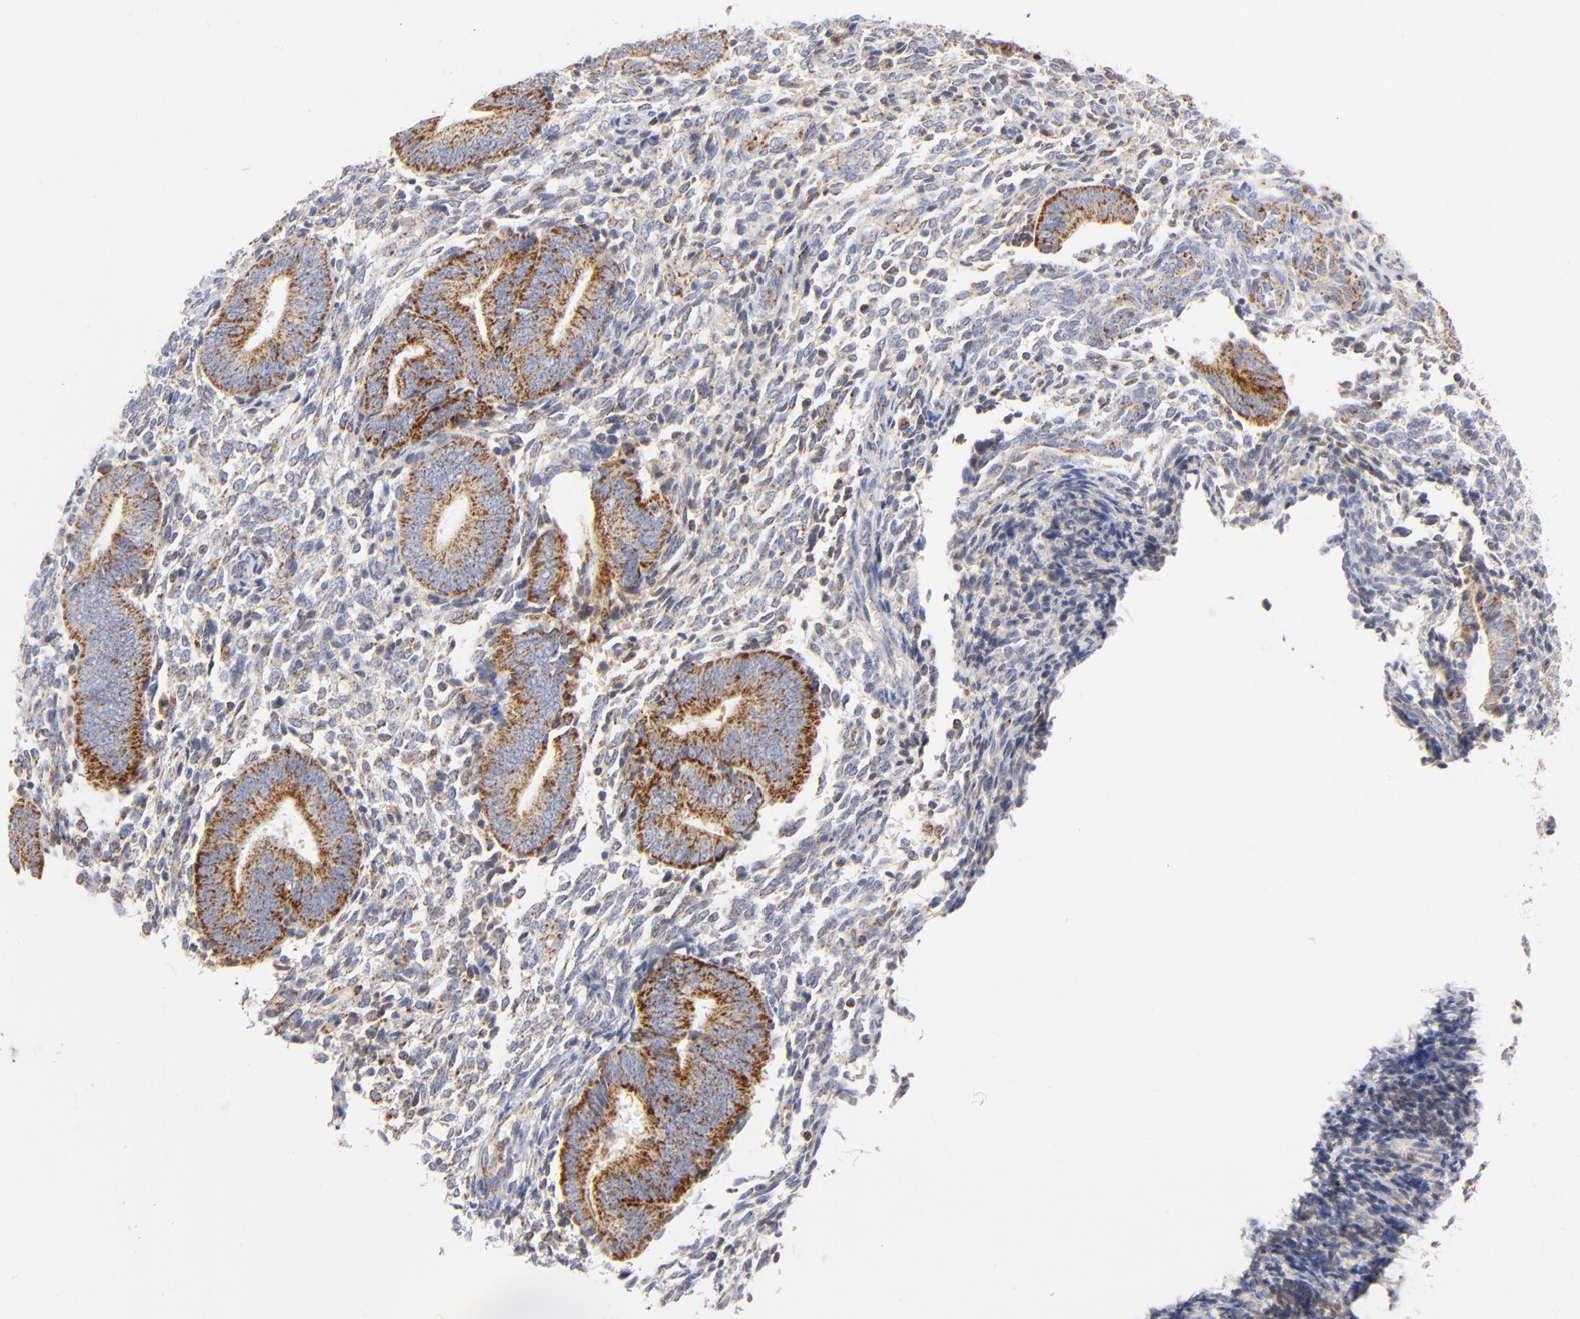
{"staining": {"intensity": "weak", "quantity": "25%-75%", "location": "cytoplasmic/membranous"}, "tissue": "endometrium", "cell_type": "Cells in endometrial stroma", "image_type": "normal", "snomed": [{"axis": "morphology", "description": "Normal tissue, NOS"}, {"axis": "topography", "description": "Uterus"}, {"axis": "topography", "description": "Endometrium"}], "caption": "Brown immunohistochemical staining in unremarkable endometrium reveals weak cytoplasmic/membranous expression in about 25%-75% of cells in endometrial stroma. (DAB = brown stain, brightfield microscopy at high magnification).", "gene": "DLAT", "patient": {"sex": "female", "age": 33}}